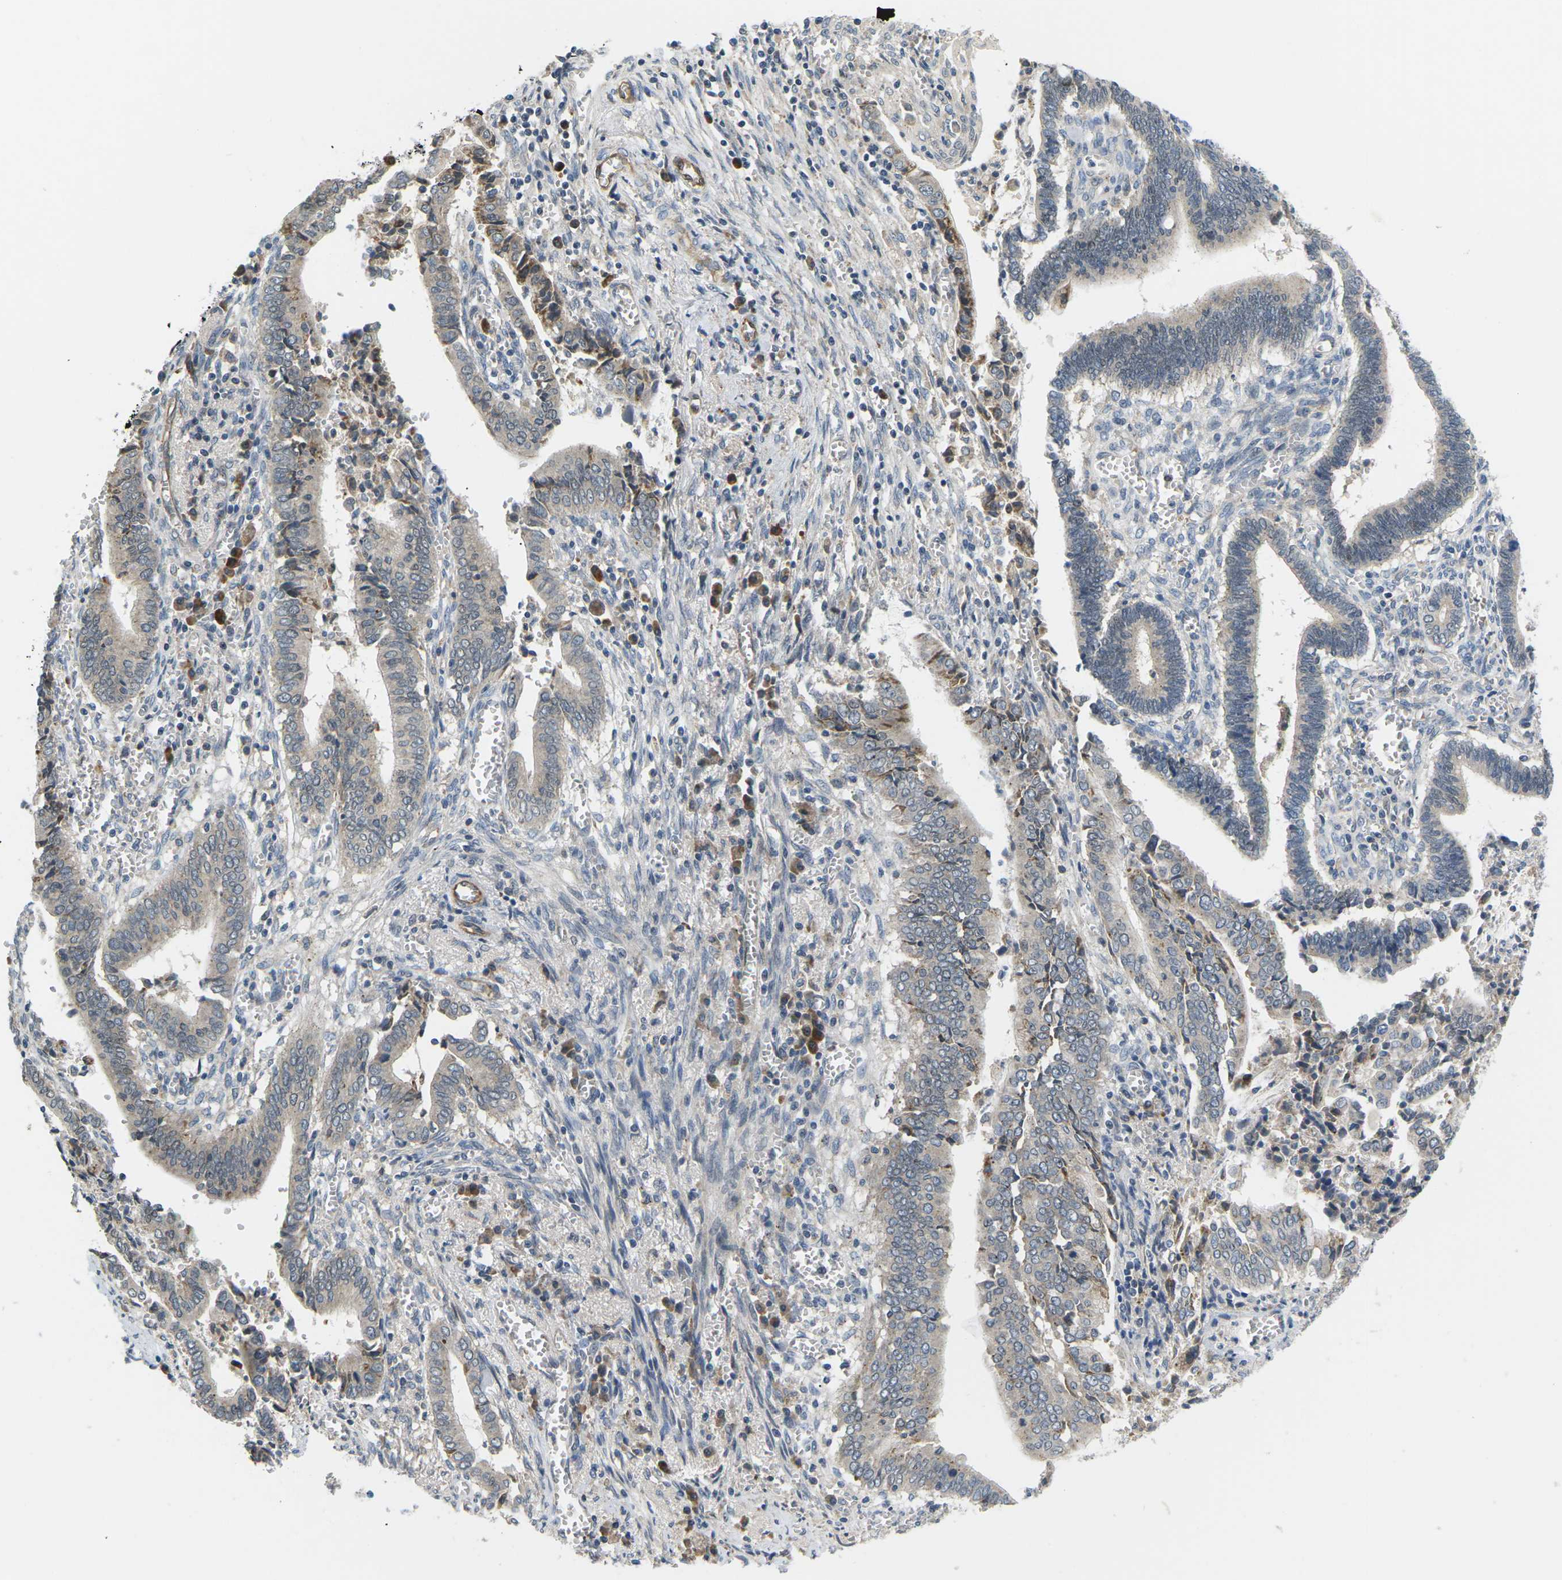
{"staining": {"intensity": "weak", "quantity": "<25%", "location": "cytoplasmic/membranous"}, "tissue": "cervical cancer", "cell_type": "Tumor cells", "image_type": "cancer", "snomed": [{"axis": "morphology", "description": "Adenocarcinoma, NOS"}, {"axis": "topography", "description": "Cervix"}], "caption": "A micrograph of cervical cancer (adenocarcinoma) stained for a protein reveals no brown staining in tumor cells.", "gene": "ERBB4", "patient": {"sex": "female", "age": 44}}